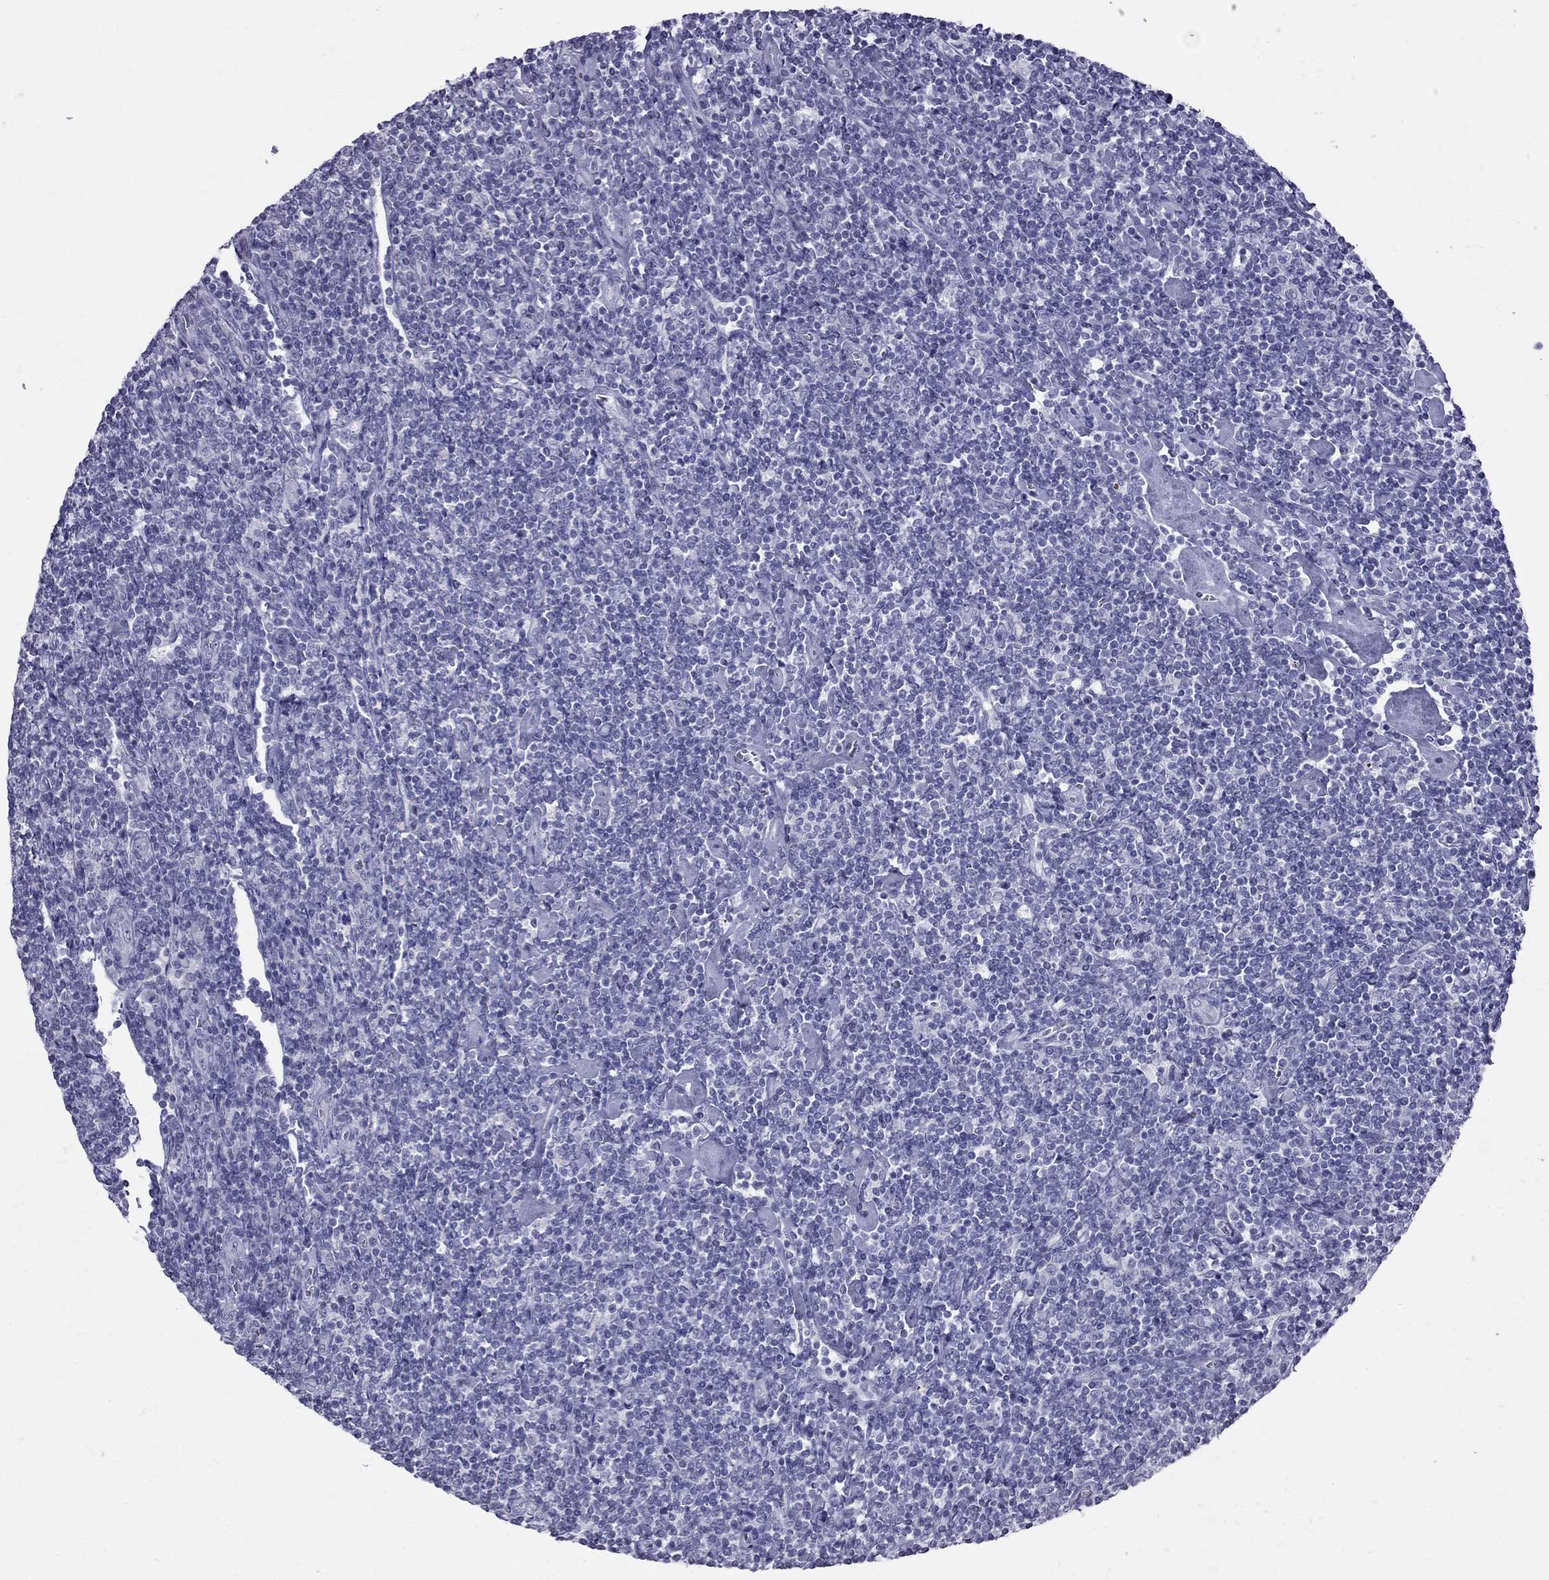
{"staining": {"intensity": "negative", "quantity": "none", "location": "none"}, "tissue": "lymphoma", "cell_type": "Tumor cells", "image_type": "cancer", "snomed": [{"axis": "morphology", "description": "Hodgkin's disease, NOS"}, {"axis": "topography", "description": "Lymph node"}], "caption": "Lymphoma was stained to show a protein in brown. There is no significant staining in tumor cells.", "gene": "MUC15", "patient": {"sex": "male", "age": 40}}